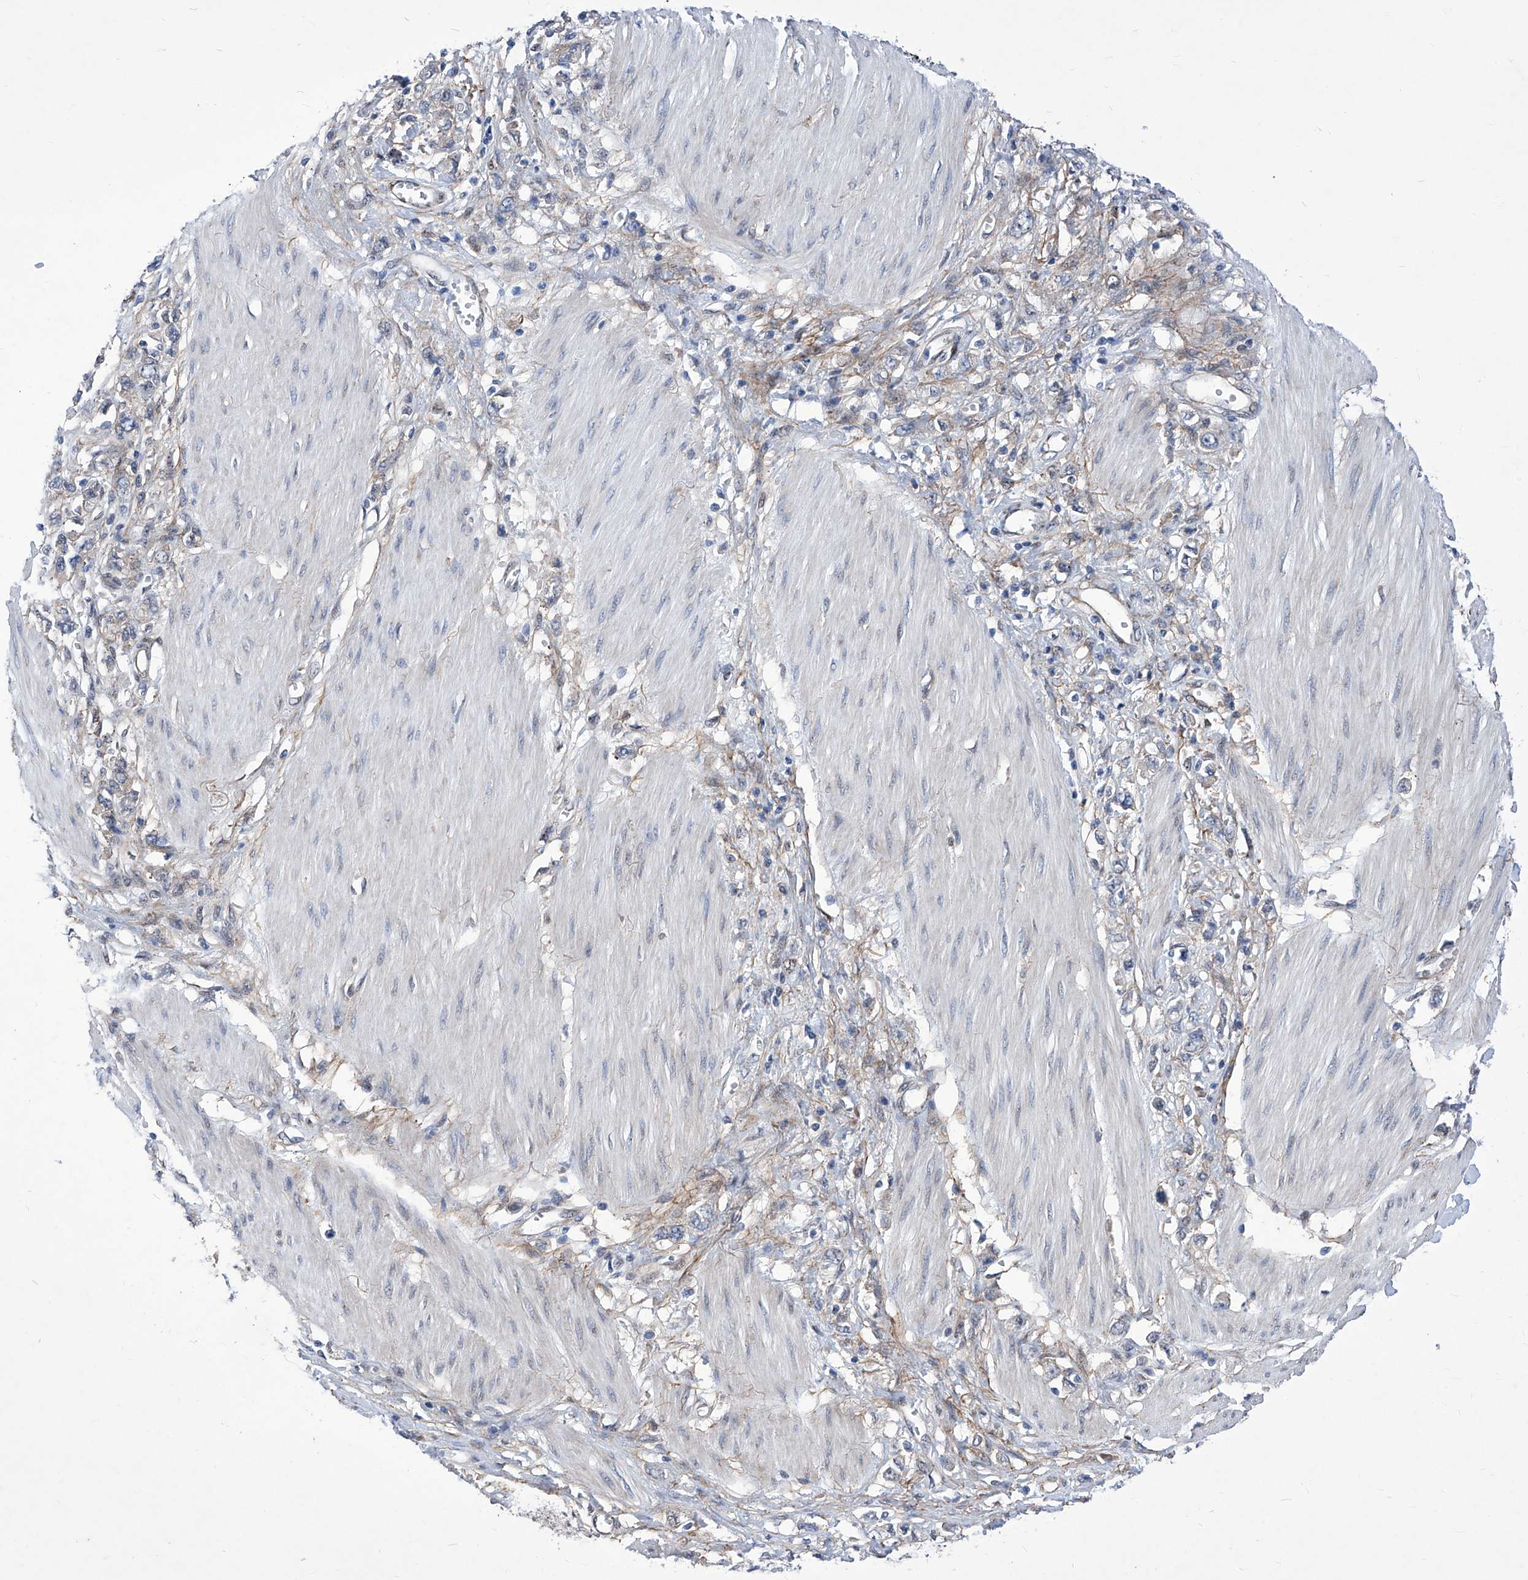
{"staining": {"intensity": "weak", "quantity": "<25%", "location": "cytoplasmic/membranous"}, "tissue": "stomach cancer", "cell_type": "Tumor cells", "image_type": "cancer", "snomed": [{"axis": "morphology", "description": "Adenocarcinoma, NOS"}, {"axis": "topography", "description": "Stomach"}], "caption": "Immunohistochemical staining of human stomach cancer shows no significant positivity in tumor cells.", "gene": "KTI12", "patient": {"sex": "female", "age": 76}}